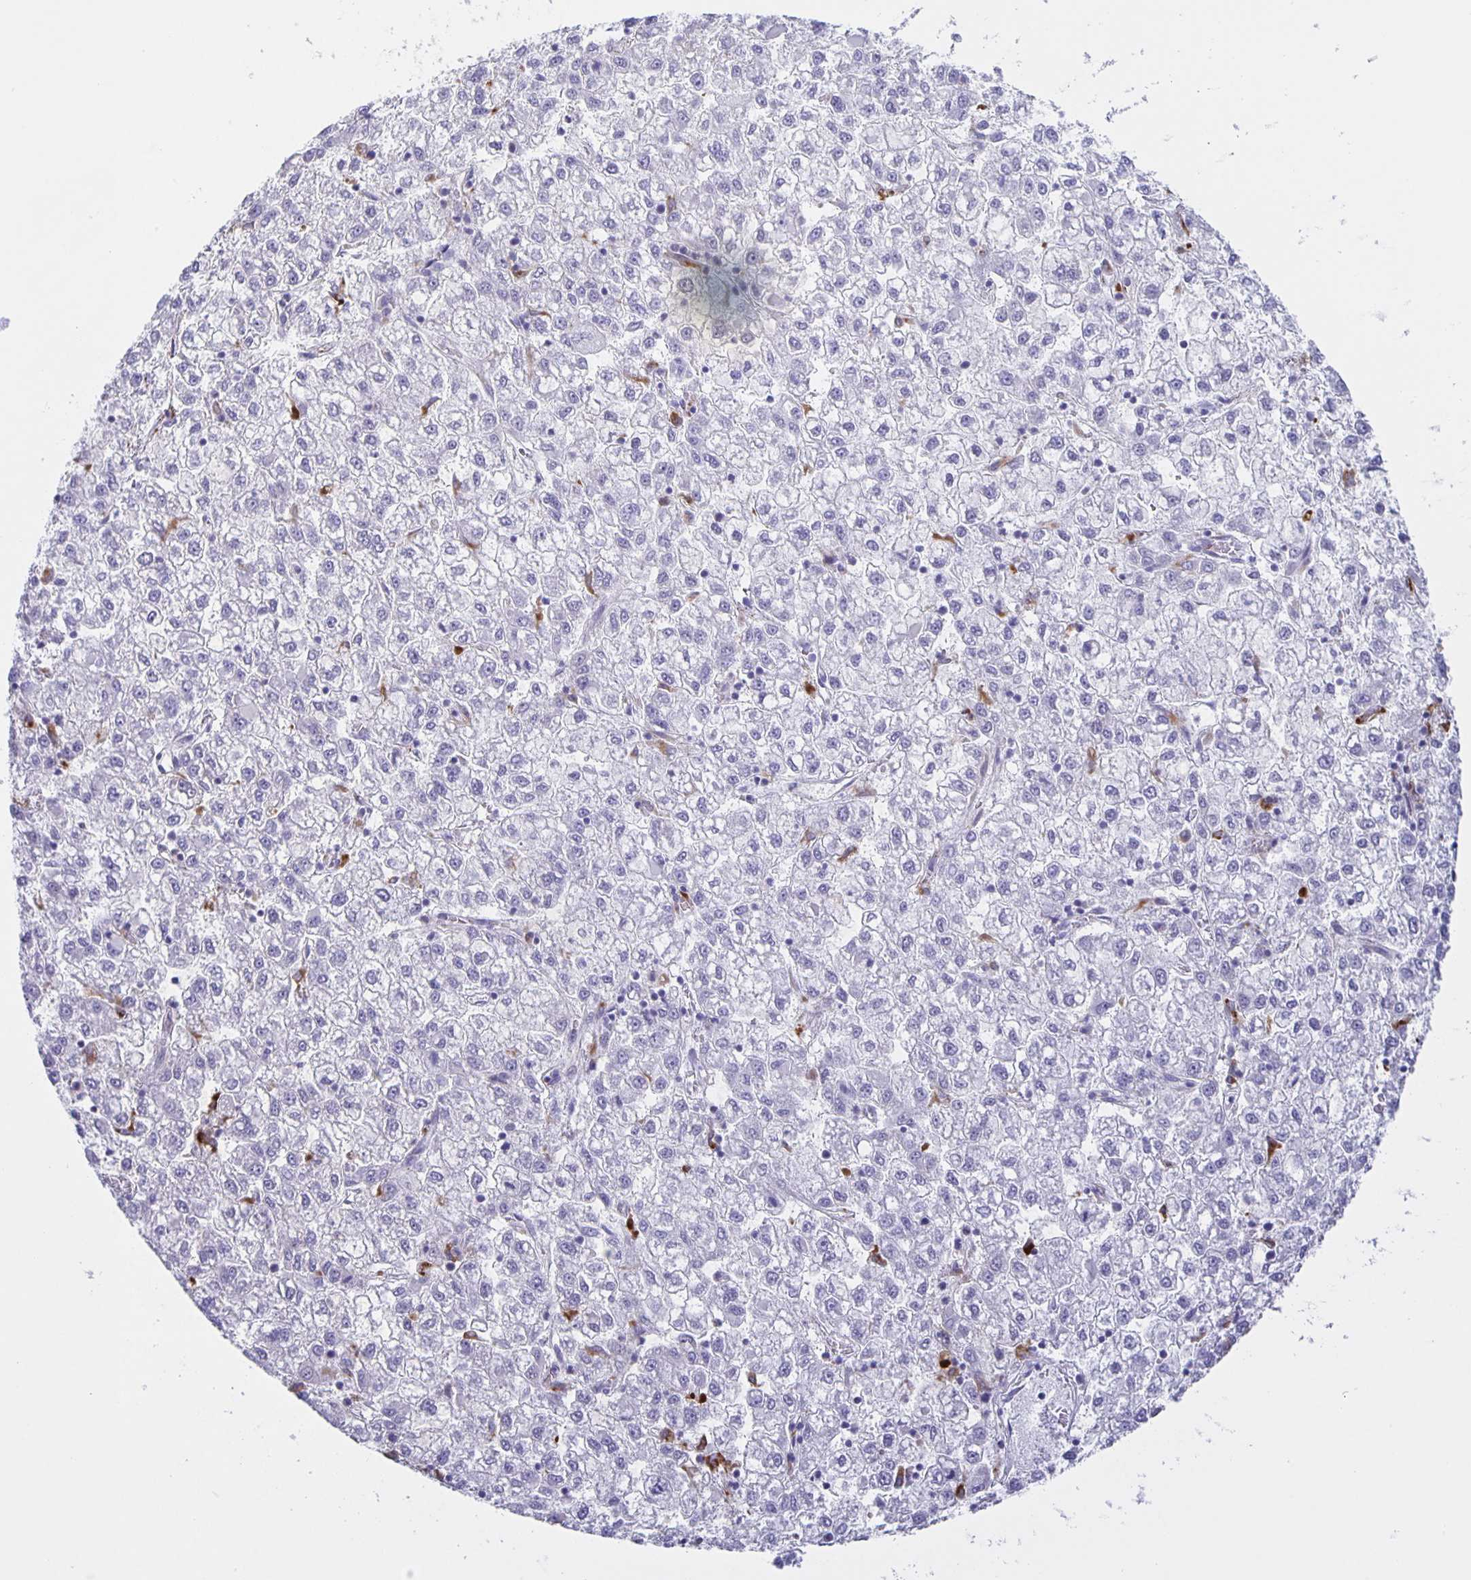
{"staining": {"intensity": "negative", "quantity": "none", "location": "none"}, "tissue": "liver cancer", "cell_type": "Tumor cells", "image_type": "cancer", "snomed": [{"axis": "morphology", "description": "Carcinoma, Hepatocellular, NOS"}, {"axis": "topography", "description": "Liver"}], "caption": "IHC of liver cancer demonstrates no staining in tumor cells. (Brightfield microscopy of DAB (3,3'-diaminobenzidine) IHC at high magnification).", "gene": "LIPA", "patient": {"sex": "male", "age": 40}}